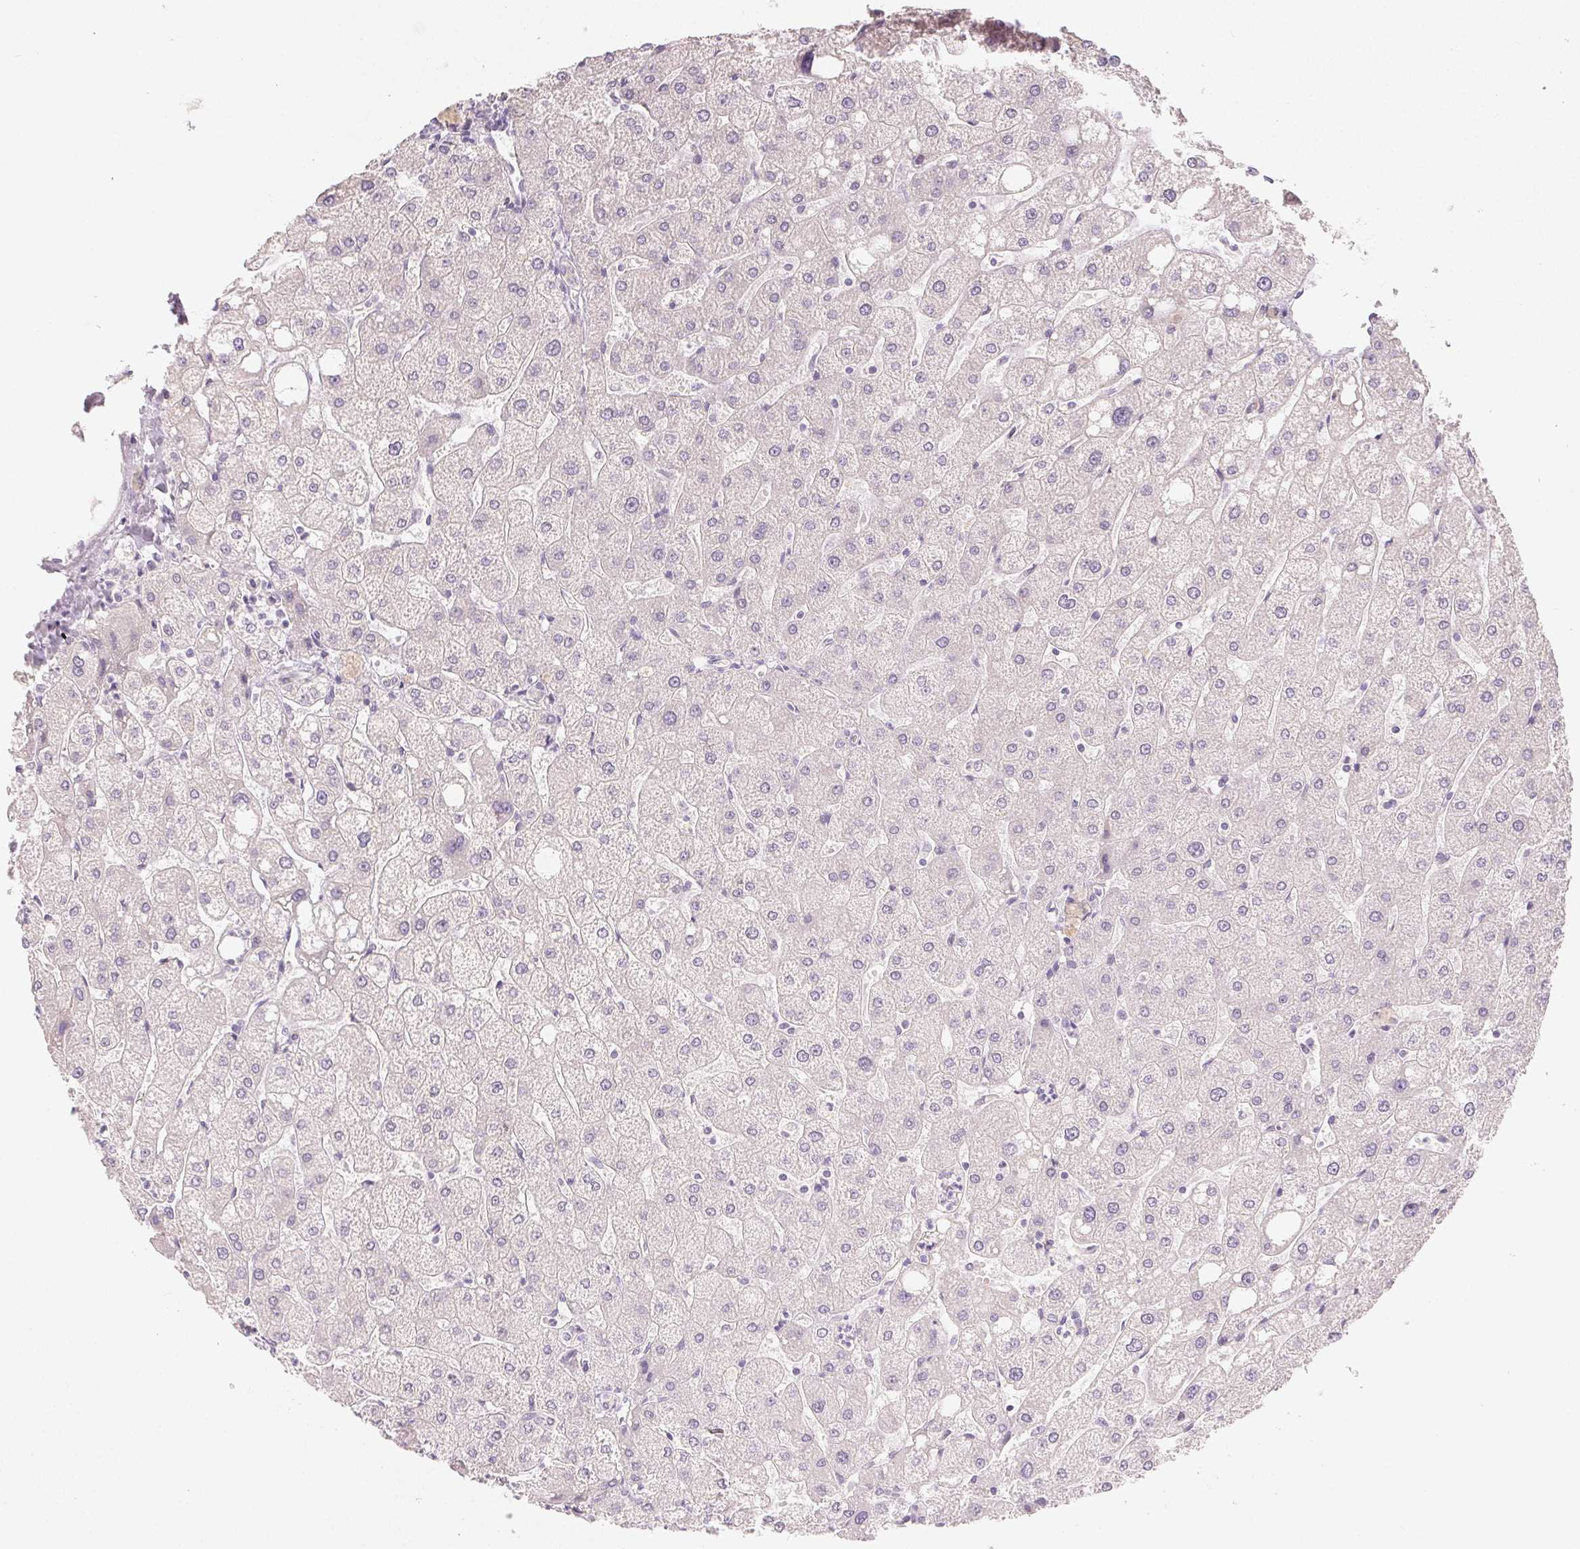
{"staining": {"intensity": "negative", "quantity": "none", "location": "none"}, "tissue": "liver", "cell_type": "Cholangiocytes", "image_type": "normal", "snomed": [{"axis": "morphology", "description": "Normal tissue, NOS"}, {"axis": "topography", "description": "Liver"}], "caption": "There is no significant positivity in cholangiocytes of liver. Brightfield microscopy of immunohistochemistry stained with DAB (brown) and hematoxylin (blue), captured at high magnification.", "gene": "SFTPD", "patient": {"sex": "male", "age": 67}}